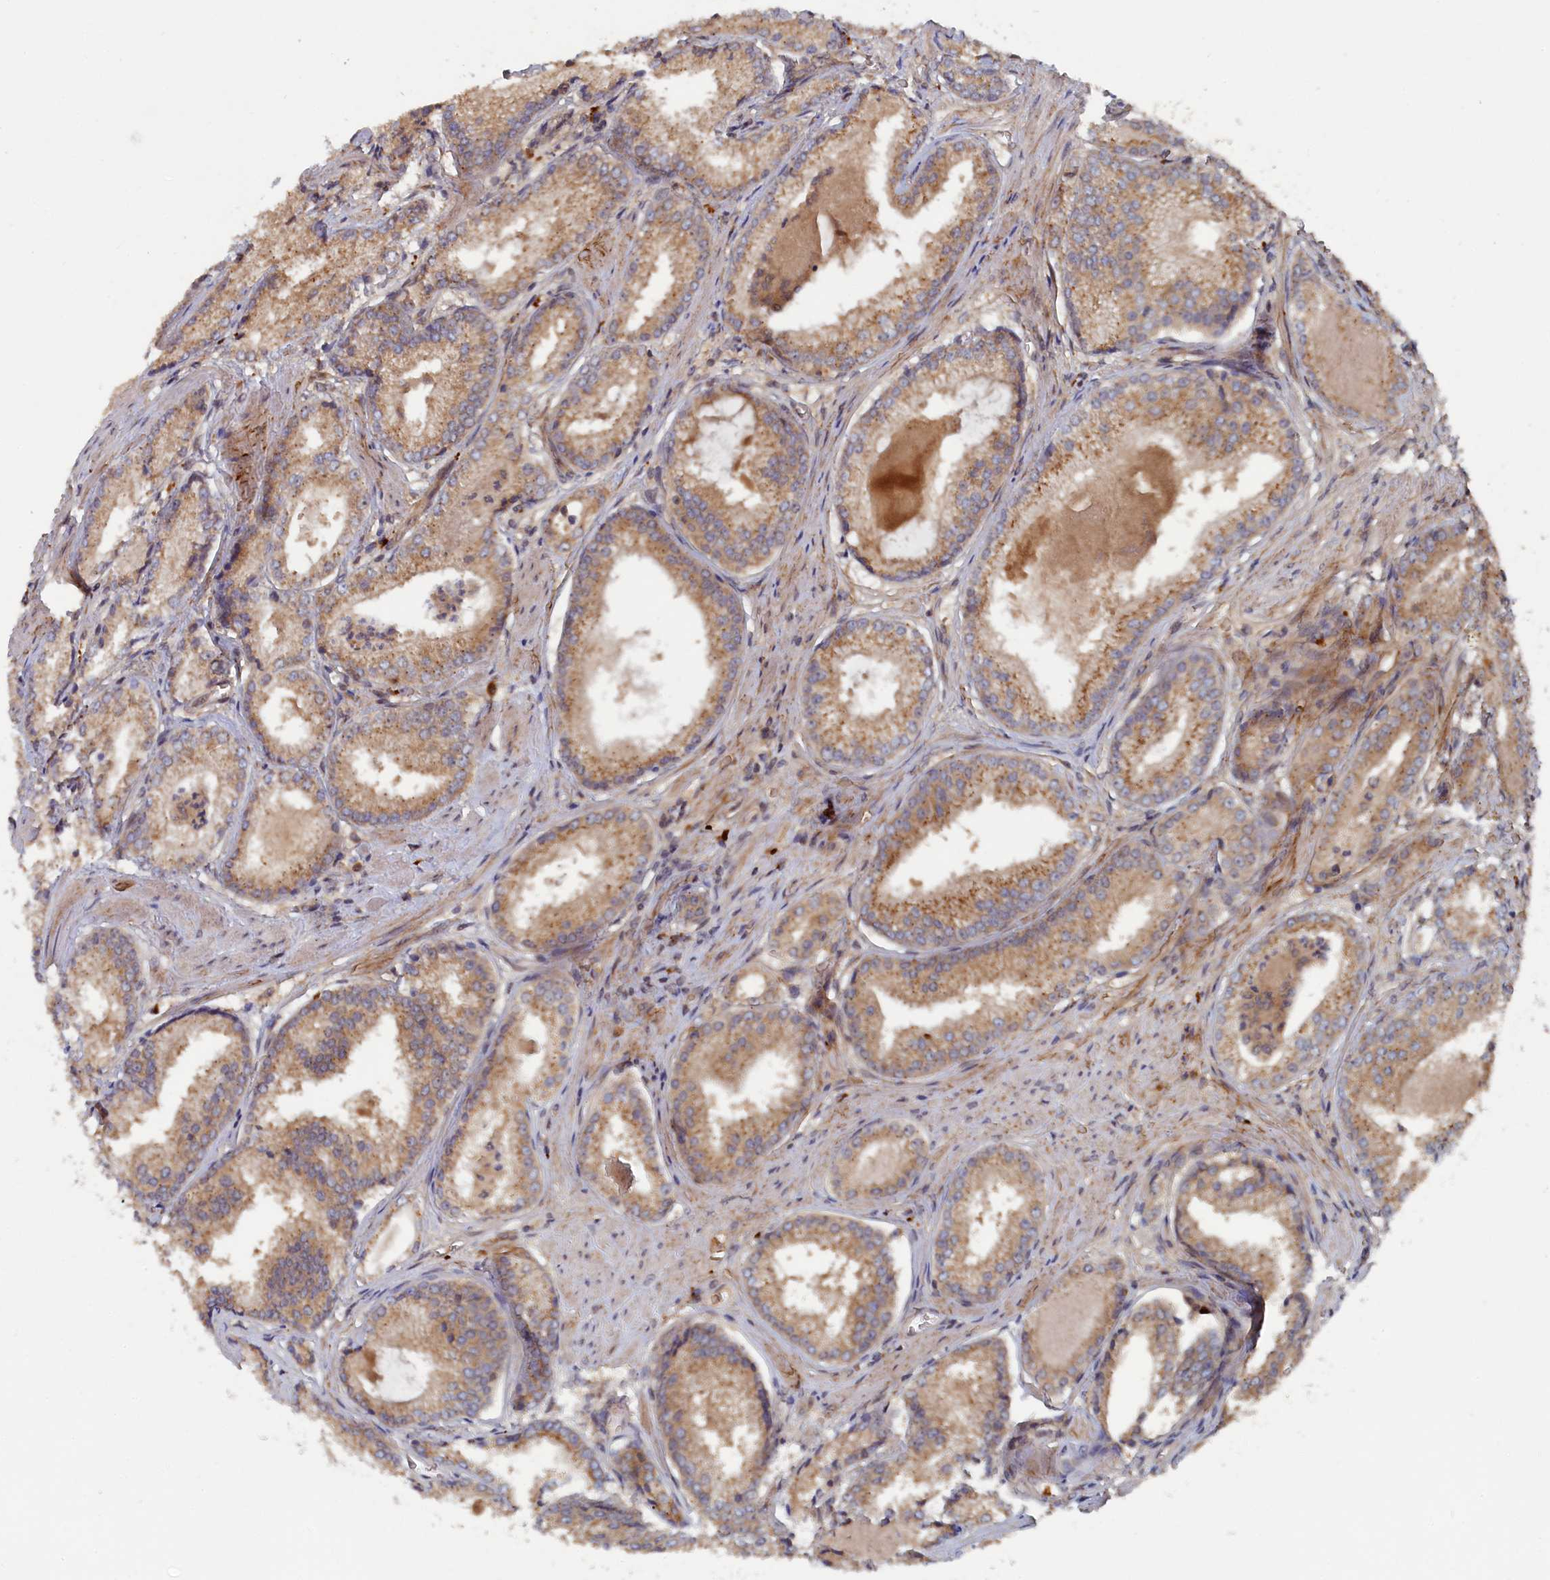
{"staining": {"intensity": "moderate", "quantity": ">75%", "location": "cytoplasmic/membranous"}, "tissue": "prostate cancer", "cell_type": "Tumor cells", "image_type": "cancer", "snomed": [{"axis": "morphology", "description": "Adenocarcinoma, Low grade"}, {"axis": "topography", "description": "Prostate"}], "caption": "Immunohistochemistry histopathology image of neoplastic tissue: human prostate cancer stained using immunohistochemistry (IHC) shows medium levels of moderate protein expression localized specifically in the cytoplasmic/membranous of tumor cells, appearing as a cytoplasmic/membranous brown color.", "gene": "TRAPPC2L", "patient": {"sex": "male", "age": 54}}